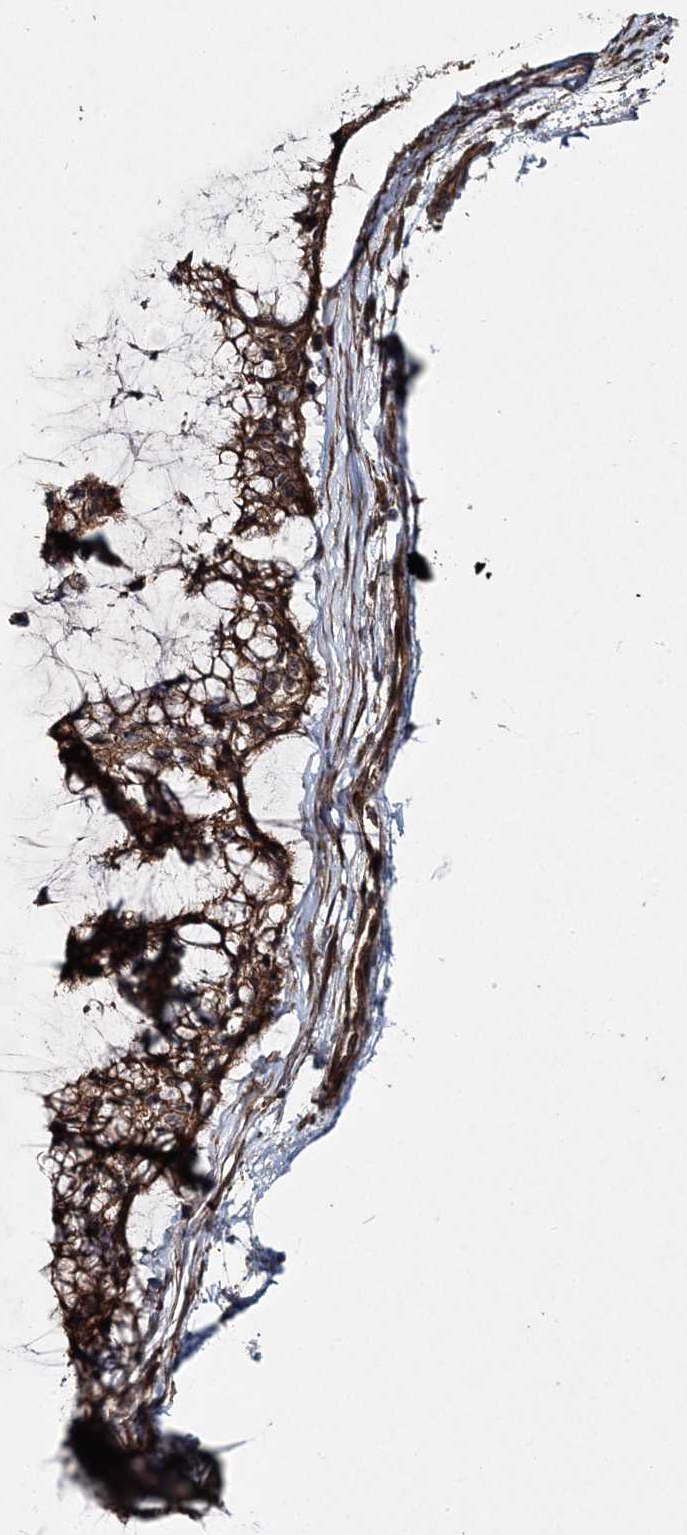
{"staining": {"intensity": "strong", "quantity": ">75%", "location": "cytoplasmic/membranous"}, "tissue": "ovarian cancer", "cell_type": "Tumor cells", "image_type": "cancer", "snomed": [{"axis": "morphology", "description": "Cystadenocarcinoma, mucinous, NOS"}, {"axis": "topography", "description": "Ovary"}], "caption": "An image of ovarian mucinous cystadenocarcinoma stained for a protein reveals strong cytoplasmic/membranous brown staining in tumor cells.", "gene": "HYCC2", "patient": {"sex": "female", "age": 39}}